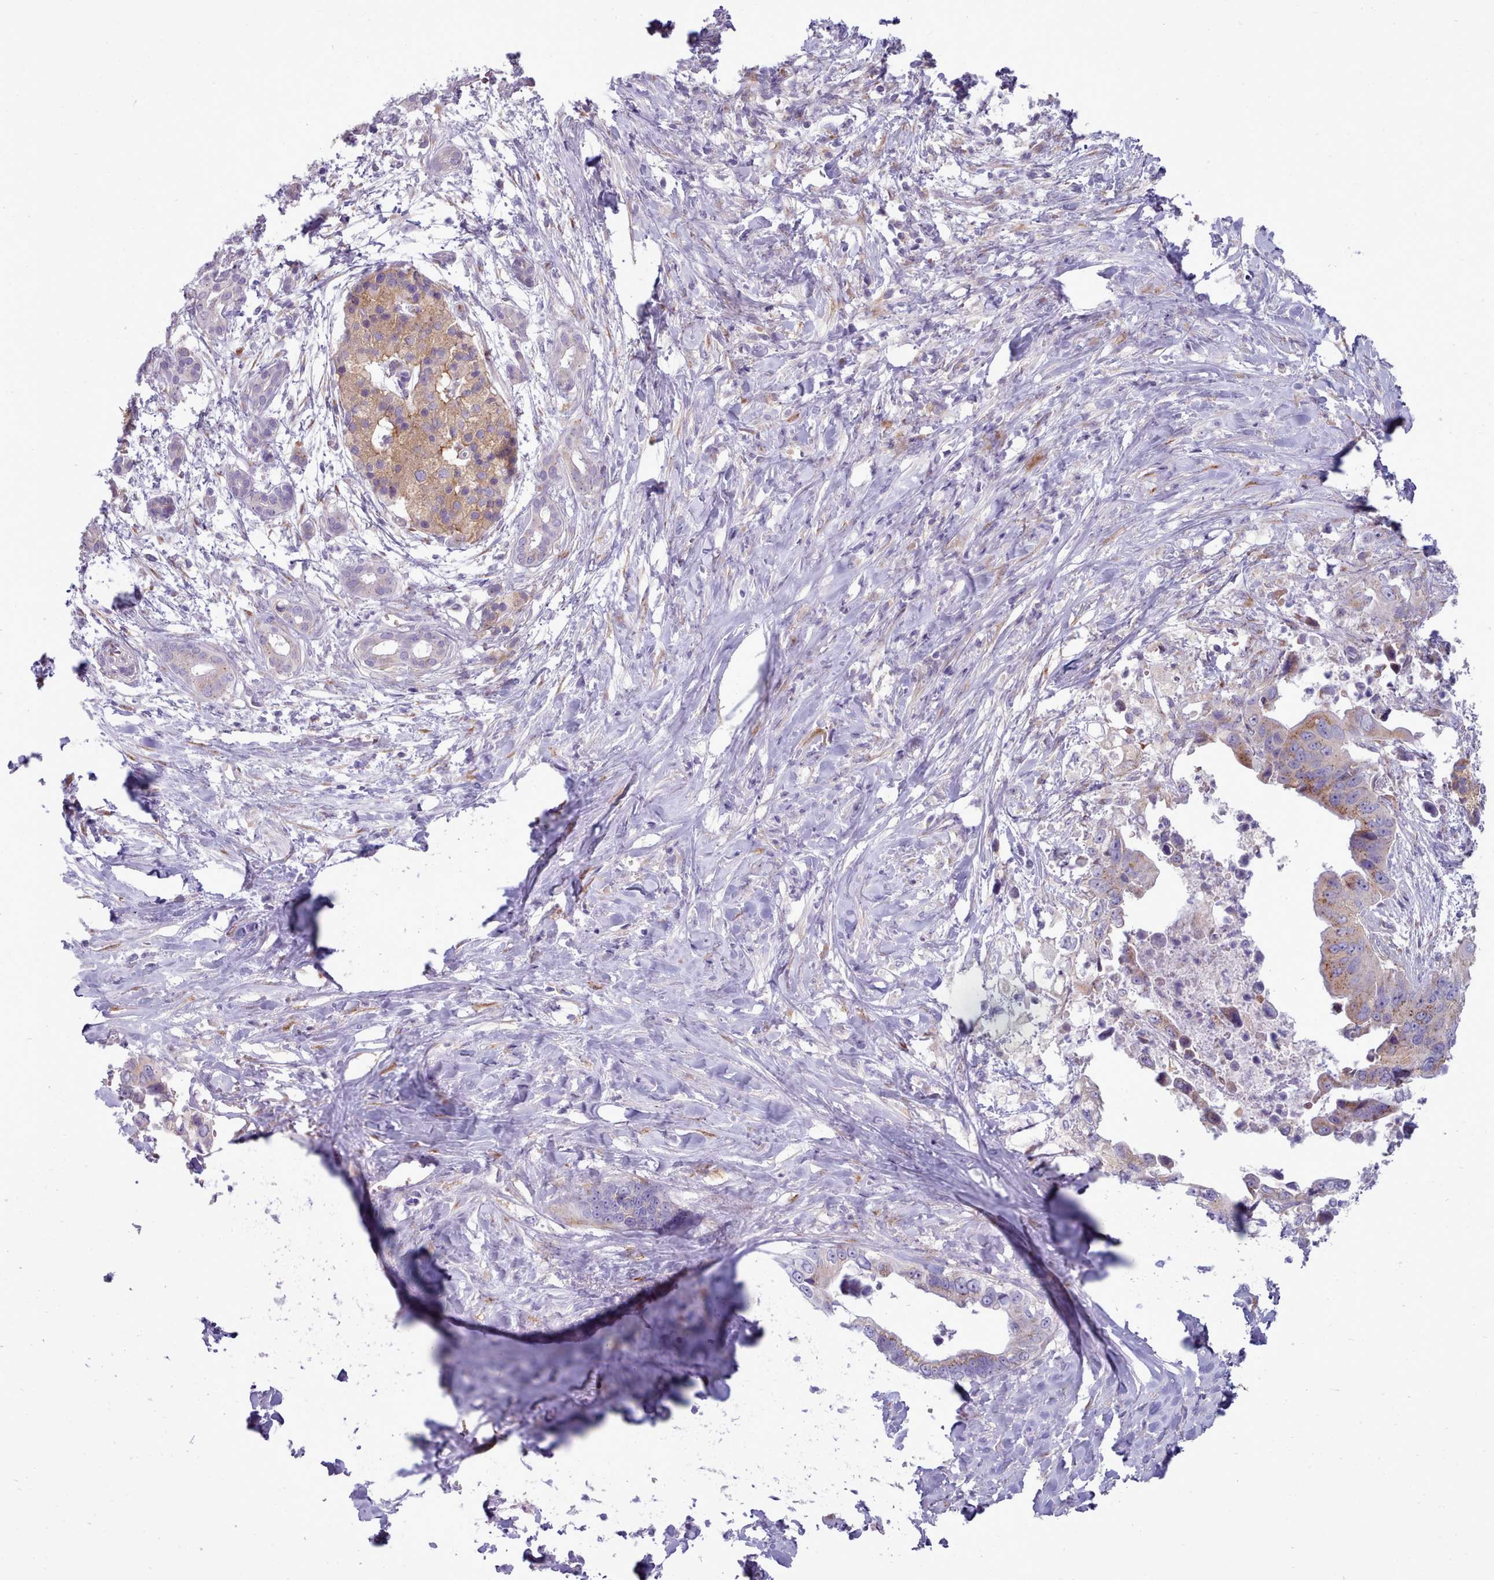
{"staining": {"intensity": "moderate", "quantity": ">75%", "location": "cytoplasmic/membranous"}, "tissue": "pancreatic cancer", "cell_type": "Tumor cells", "image_type": "cancer", "snomed": [{"axis": "morphology", "description": "Adenocarcinoma, NOS"}, {"axis": "topography", "description": "Pancreas"}], "caption": "This photomicrograph displays adenocarcinoma (pancreatic) stained with immunohistochemistry (IHC) to label a protein in brown. The cytoplasmic/membranous of tumor cells show moderate positivity for the protein. Nuclei are counter-stained blue.", "gene": "MYRFL", "patient": {"sex": "male", "age": 61}}